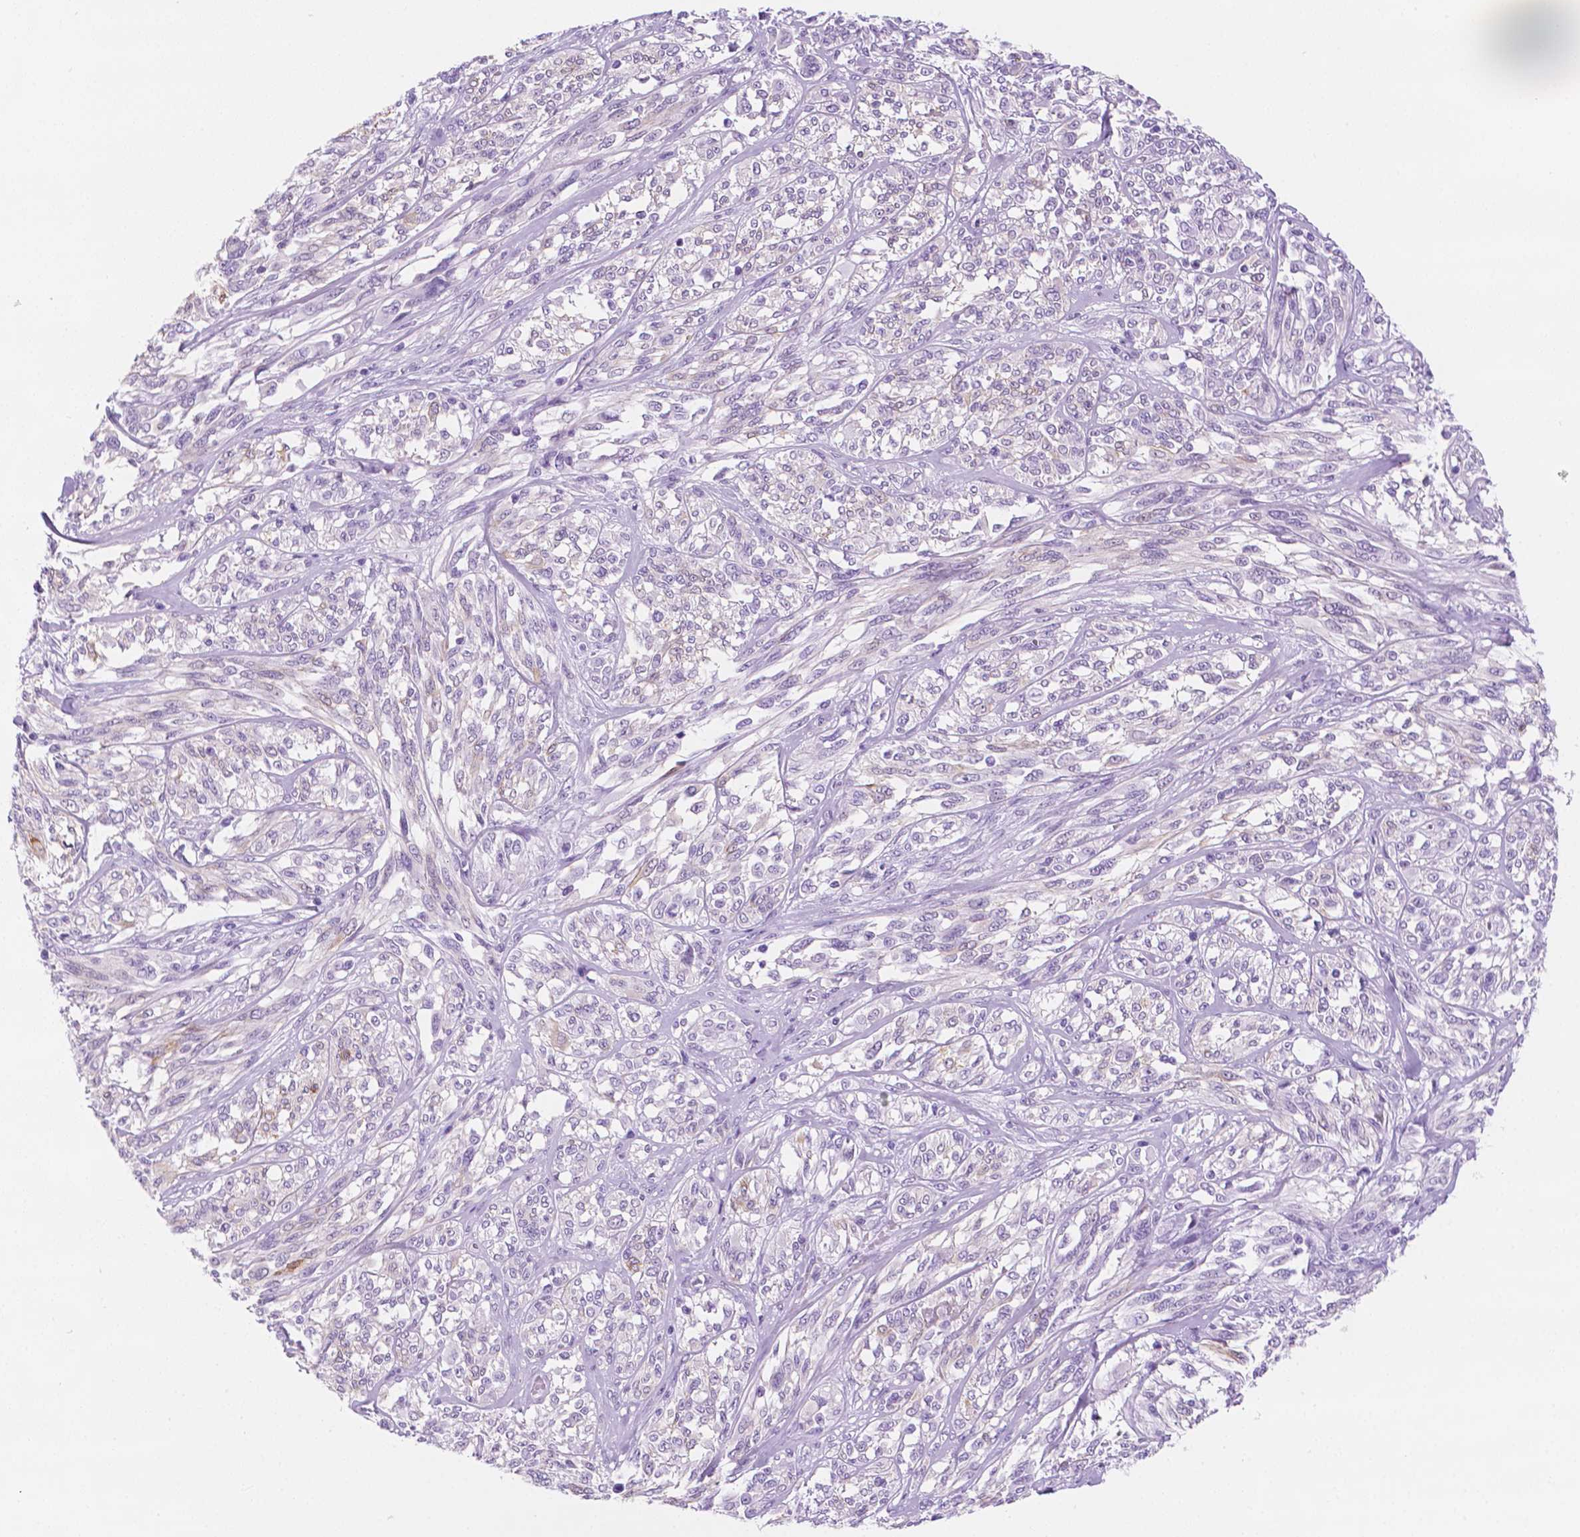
{"staining": {"intensity": "negative", "quantity": "none", "location": "none"}, "tissue": "melanoma", "cell_type": "Tumor cells", "image_type": "cancer", "snomed": [{"axis": "morphology", "description": "Malignant melanoma, NOS"}, {"axis": "topography", "description": "Skin"}], "caption": "Immunohistochemistry image of melanoma stained for a protein (brown), which reveals no expression in tumor cells. The staining is performed using DAB (3,3'-diaminobenzidine) brown chromogen with nuclei counter-stained in using hematoxylin.", "gene": "PPL", "patient": {"sex": "female", "age": 91}}